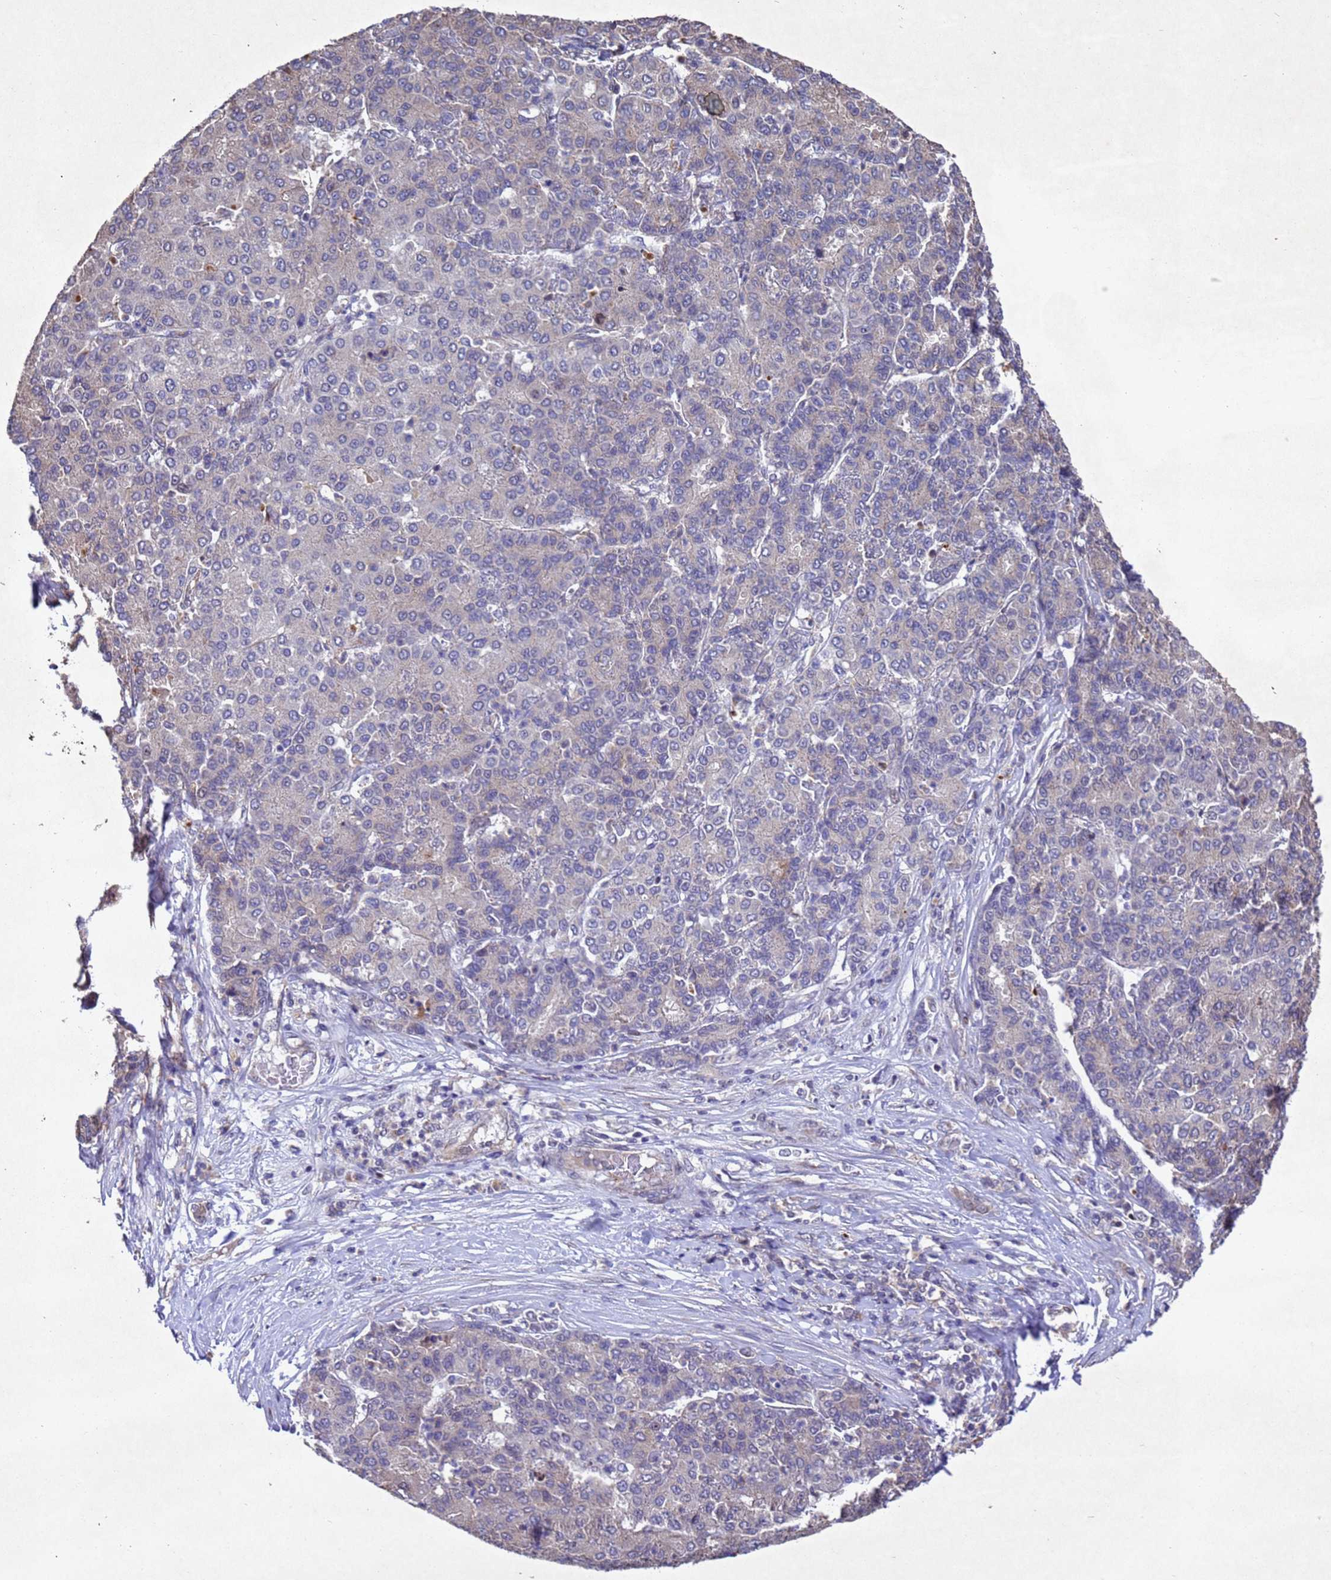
{"staining": {"intensity": "negative", "quantity": "none", "location": "none"}, "tissue": "liver cancer", "cell_type": "Tumor cells", "image_type": "cancer", "snomed": [{"axis": "morphology", "description": "Carcinoma, Hepatocellular, NOS"}, {"axis": "topography", "description": "Liver"}], "caption": "This is an IHC photomicrograph of liver cancer. There is no expression in tumor cells.", "gene": "TBK1", "patient": {"sex": "male", "age": 65}}